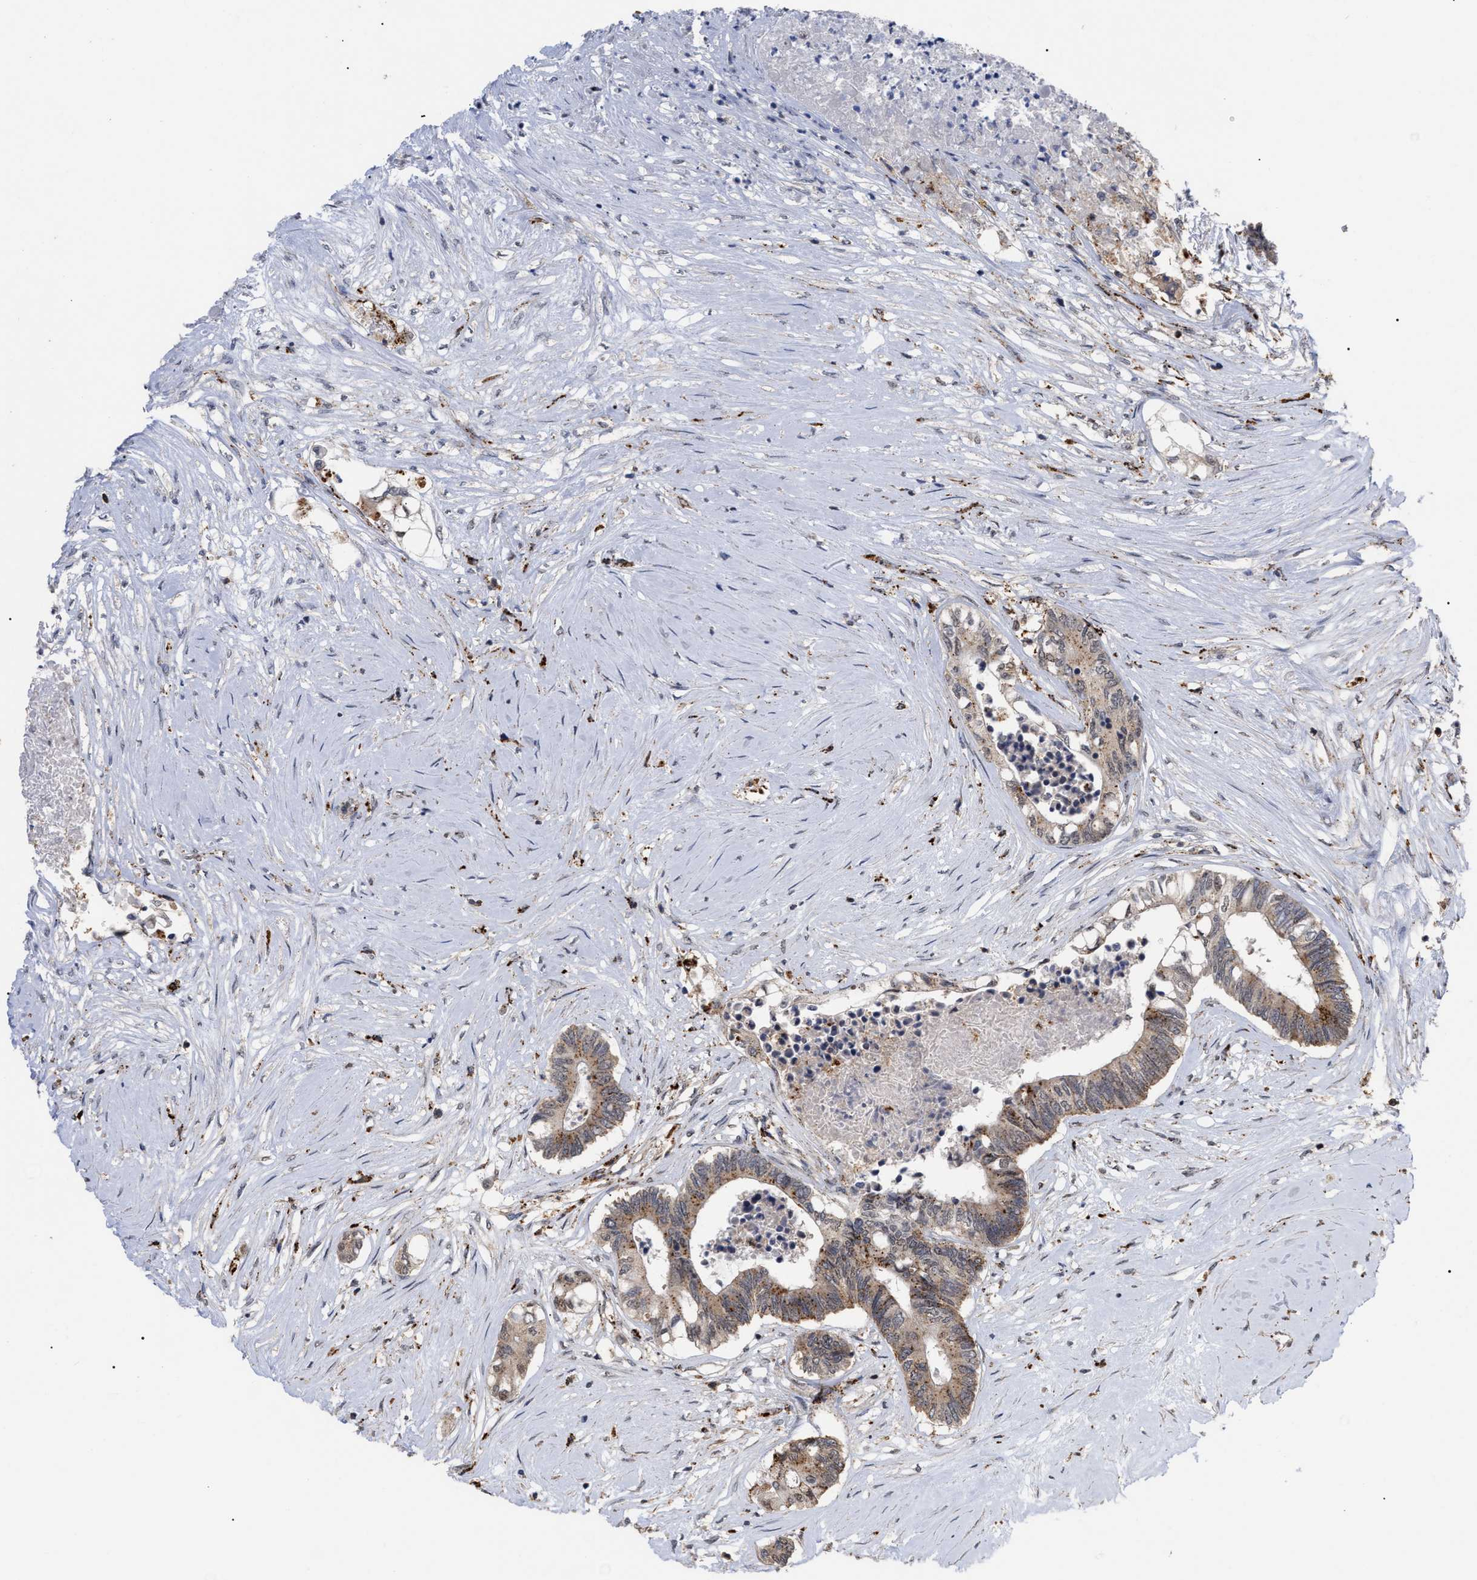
{"staining": {"intensity": "moderate", "quantity": "25%-75%", "location": "cytoplasmic/membranous"}, "tissue": "colorectal cancer", "cell_type": "Tumor cells", "image_type": "cancer", "snomed": [{"axis": "morphology", "description": "Adenocarcinoma, NOS"}, {"axis": "topography", "description": "Rectum"}], "caption": "DAB (3,3'-diaminobenzidine) immunohistochemical staining of human colorectal cancer exhibits moderate cytoplasmic/membranous protein positivity in about 25%-75% of tumor cells.", "gene": "UPF1", "patient": {"sex": "male", "age": 63}}